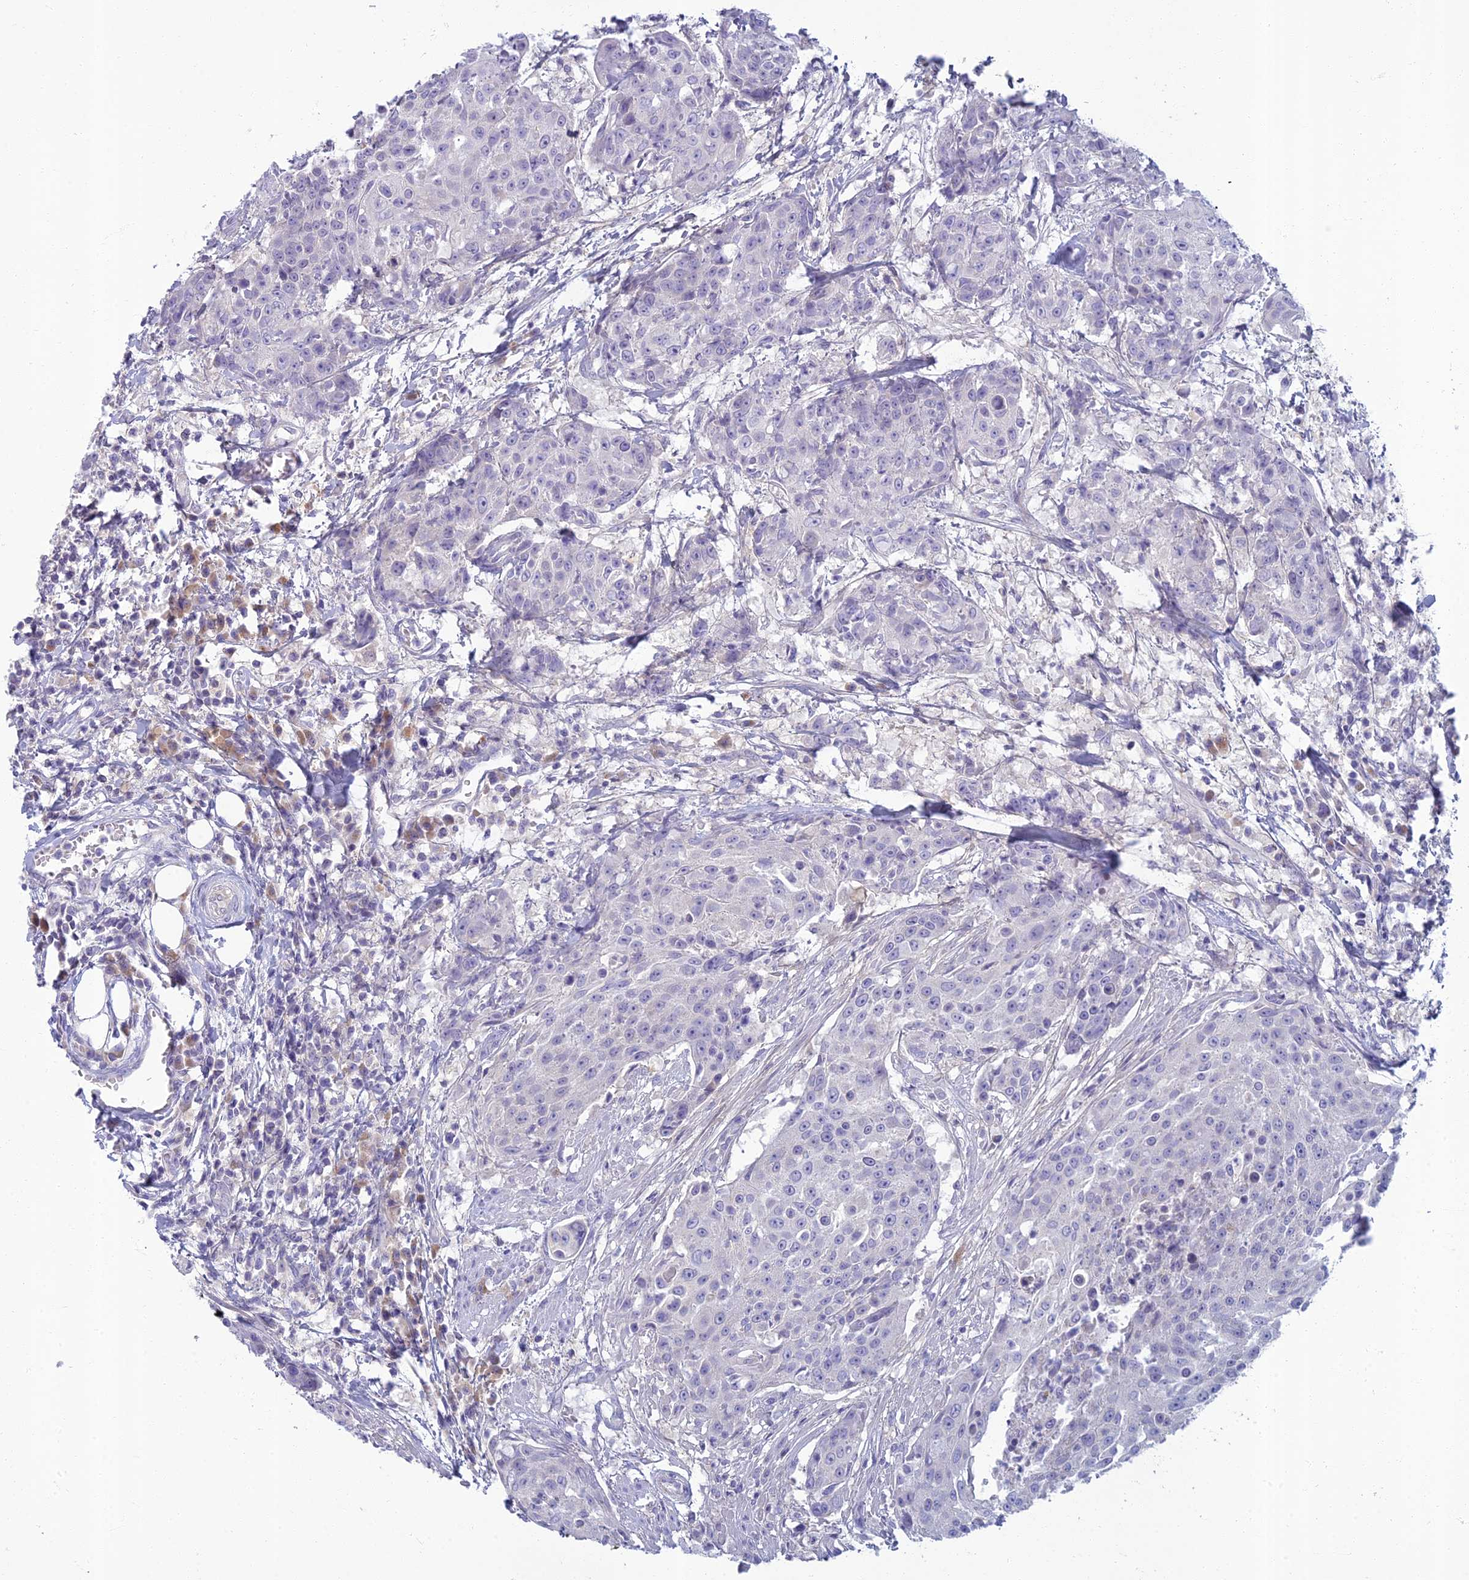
{"staining": {"intensity": "negative", "quantity": "none", "location": "none"}, "tissue": "urothelial cancer", "cell_type": "Tumor cells", "image_type": "cancer", "snomed": [{"axis": "morphology", "description": "Urothelial carcinoma, High grade"}, {"axis": "topography", "description": "Urinary bladder"}], "caption": "Immunohistochemical staining of human urothelial cancer displays no significant positivity in tumor cells.", "gene": "SLC25A41", "patient": {"sex": "female", "age": 63}}